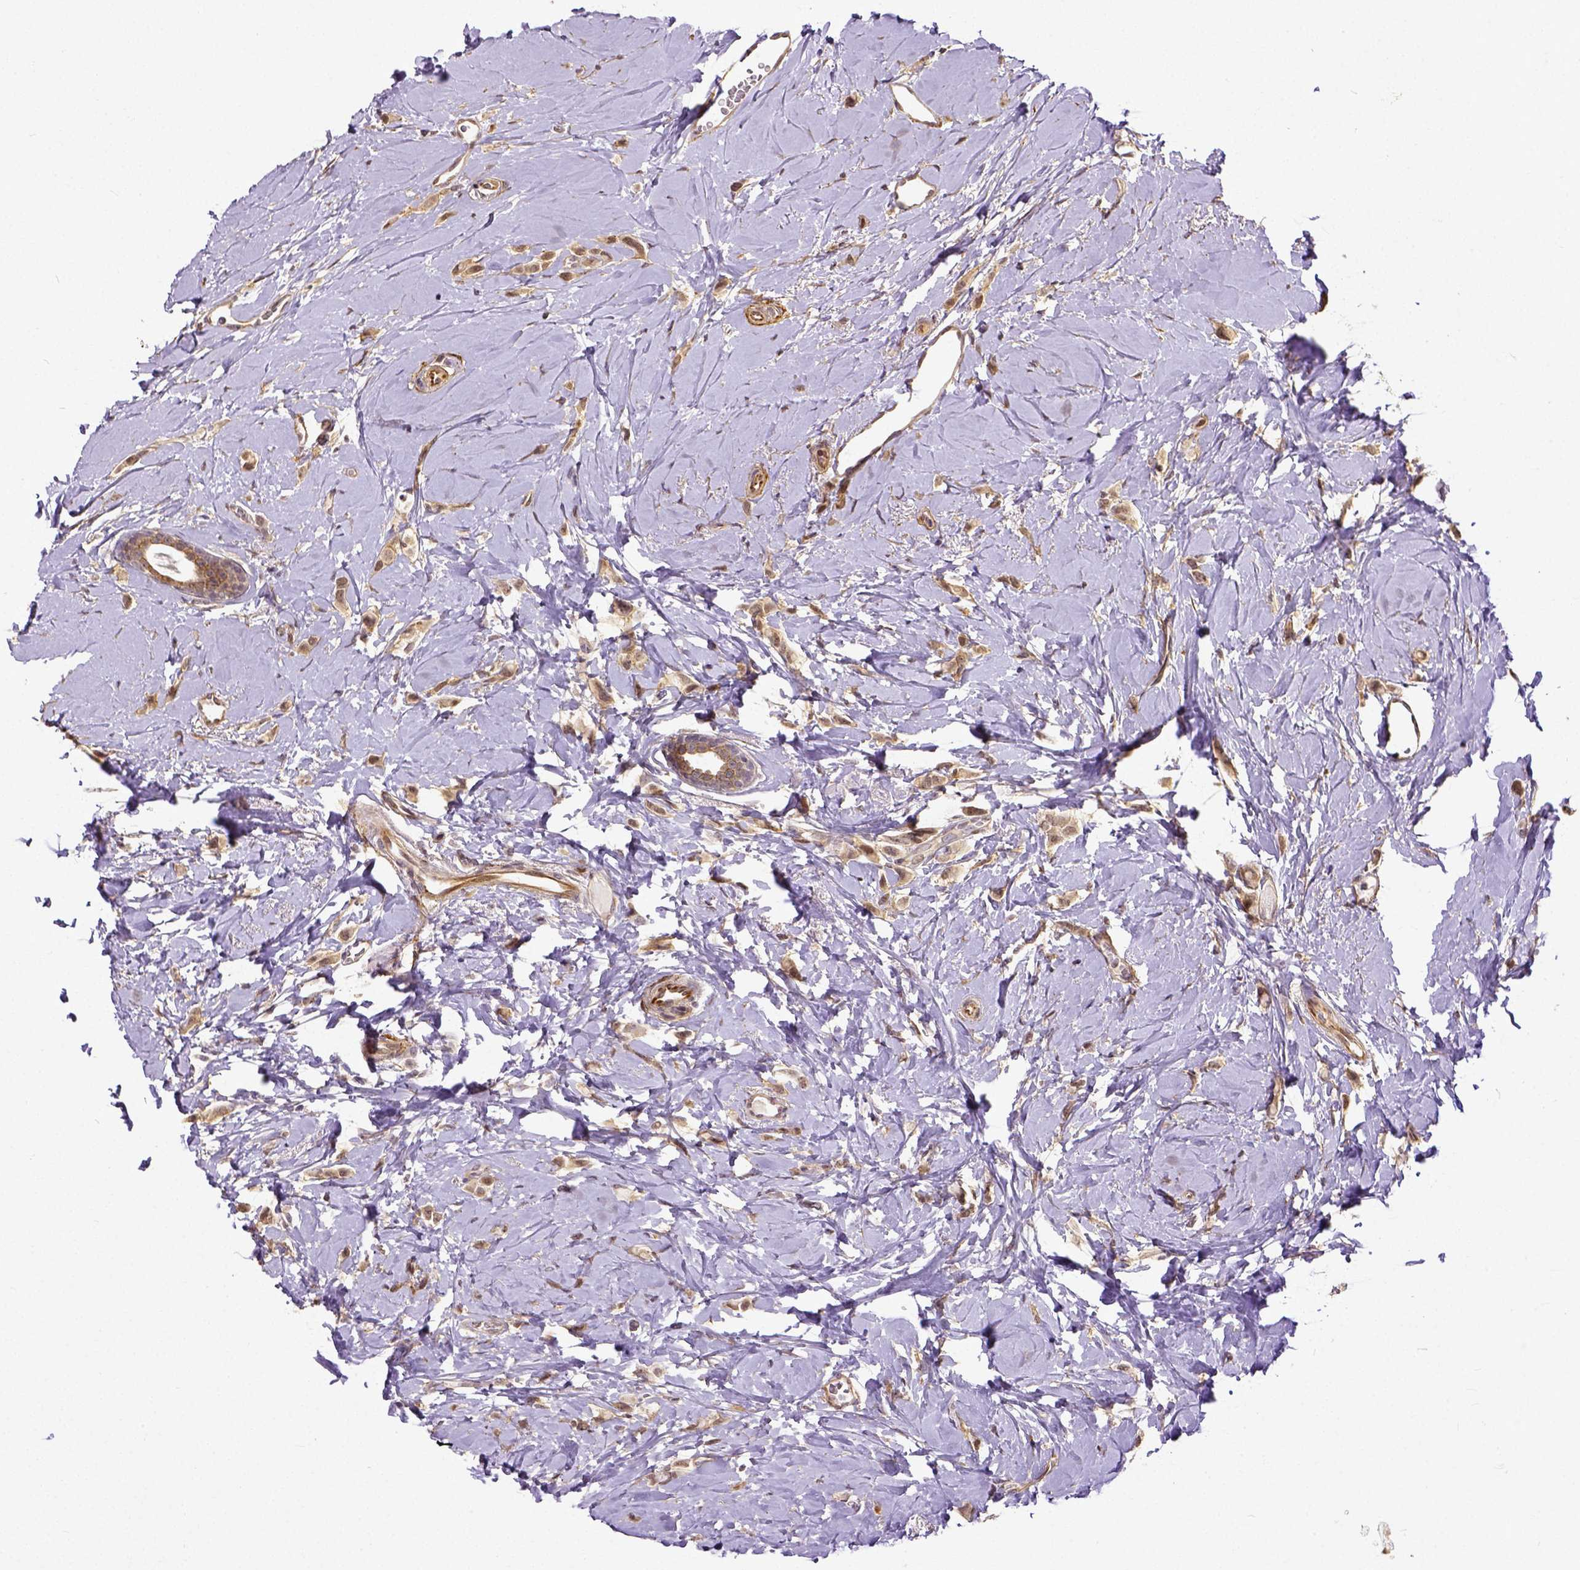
{"staining": {"intensity": "moderate", "quantity": ">75%", "location": "cytoplasmic/membranous"}, "tissue": "breast cancer", "cell_type": "Tumor cells", "image_type": "cancer", "snomed": [{"axis": "morphology", "description": "Lobular carcinoma"}, {"axis": "topography", "description": "Breast"}], "caption": "Breast cancer stained with IHC exhibits moderate cytoplasmic/membranous staining in approximately >75% of tumor cells. (brown staining indicates protein expression, while blue staining denotes nuclei).", "gene": "DICER1", "patient": {"sex": "female", "age": 66}}